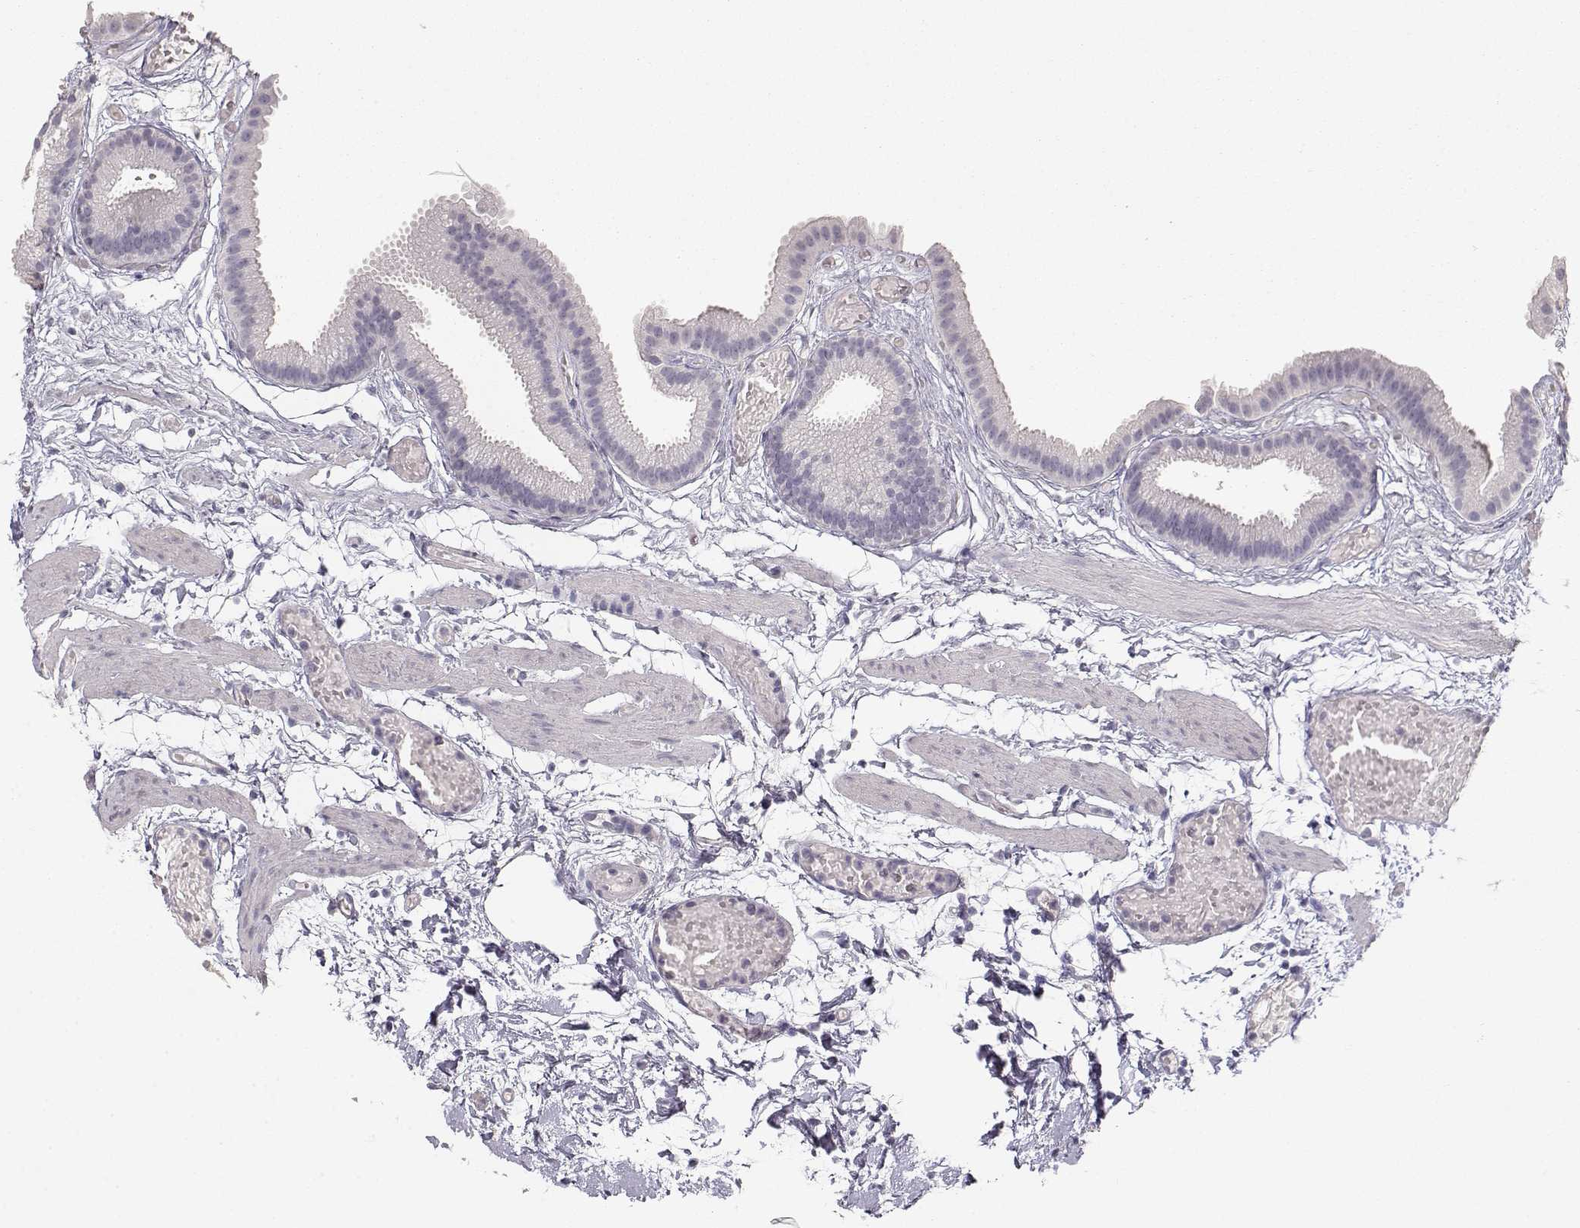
{"staining": {"intensity": "negative", "quantity": "none", "location": "none"}, "tissue": "gallbladder", "cell_type": "Glandular cells", "image_type": "normal", "snomed": [{"axis": "morphology", "description": "Normal tissue, NOS"}, {"axis": "topography", "description": "Gallbladder"}], "caption": "The image shows no significant expression in glandular cells of gallbladder.", "gene": "TKTL1", "patient": {"sex": "female", "age": 45}}